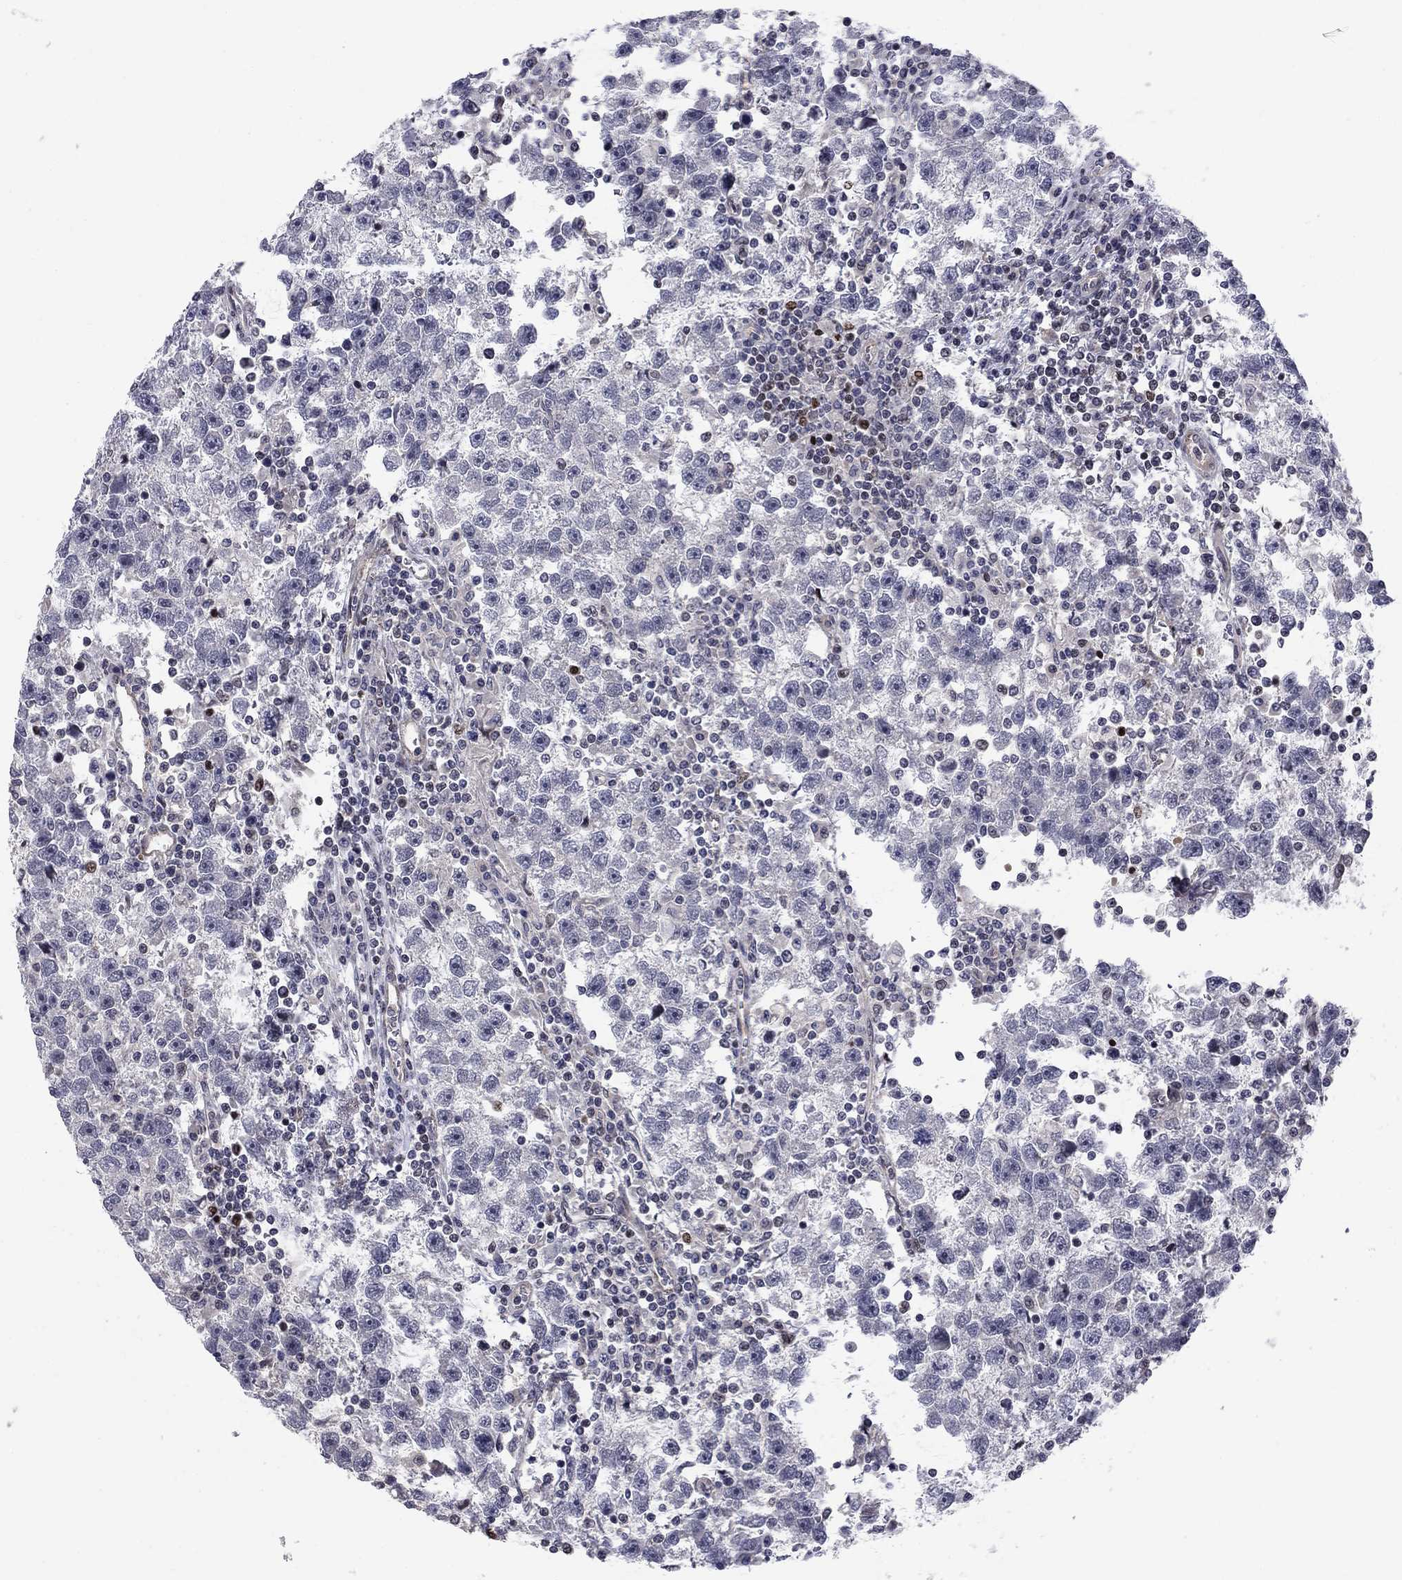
{"staining": {"intensity": "negative", "quantity": "none", "location": "none"}, "tissue": "testis cancer", "cell_type": "Tumor cells", "image_type": "cancer", "snomed": [{"axis": "morphology", "description": "Seminoma, NOS"}, {"axis": "topography", "description": "Testis"}], "caption": "This is an IHC micrograph of human testis cancer (seminoma). There is no expression in tumor cells.", "gene": "BCL11A", "patient": {"sex": "male", "age": 47}}